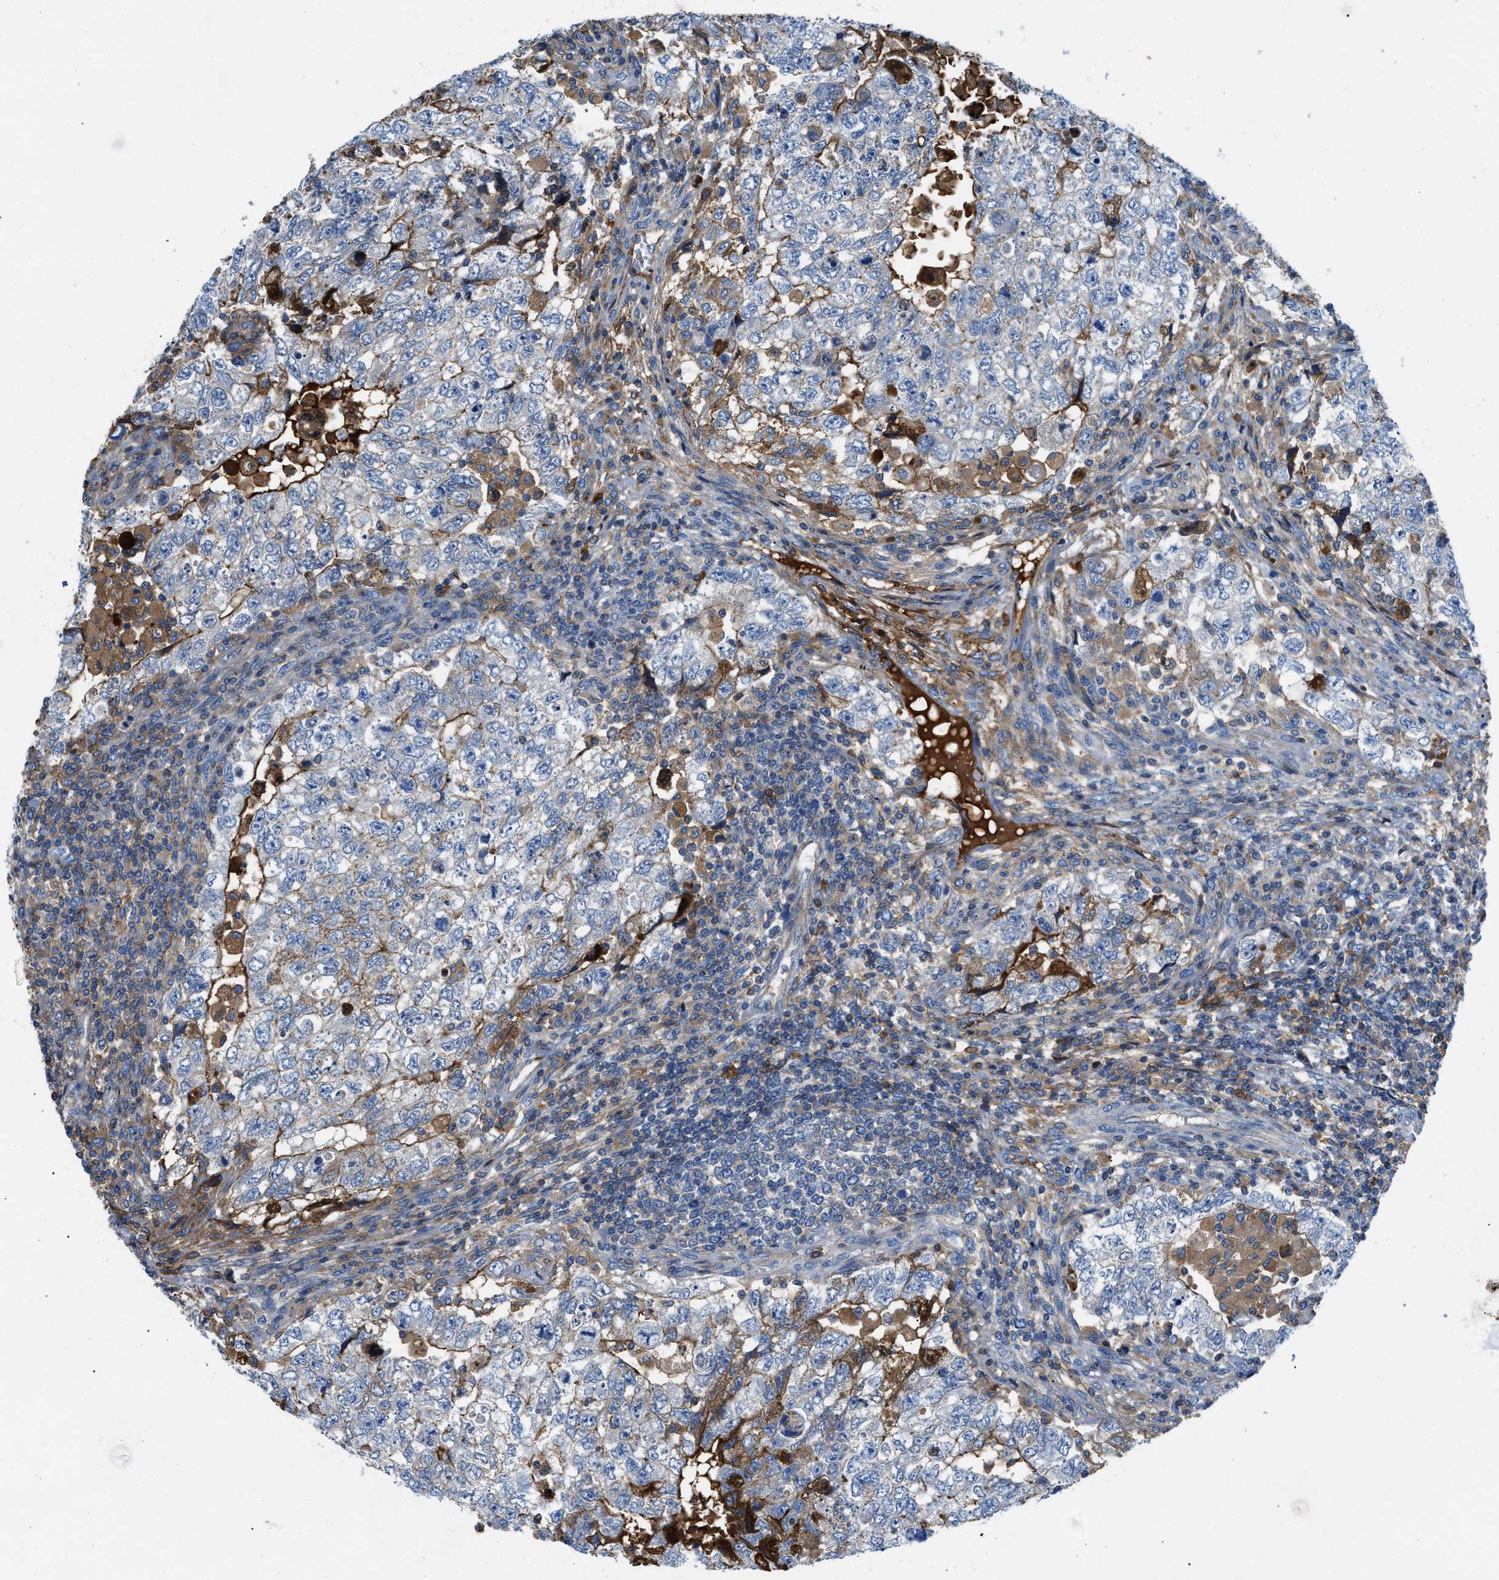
{"staining": {"intensity": "moderate", "quantity": "<25%", "location": "cytoplasmic/membranous"}, "tissue": "testis cancer", "cell_type": "Tumor cells", "image_type": "cancer", "snomed": [{"axis": "morphology", "description": "Carcinoma, Embryonal, NOS"}, {"axis": "topography", "description": "Testis"}], "caption": "Human embryonal carcinoma (testis) stained with a brown dye exhibits moderate cytoplasmic/membranous positive positivity in approximately <25% of tumor cells.", "gene": "ATP6V0D1", "patient": {"sex": "male", "age": 36}}